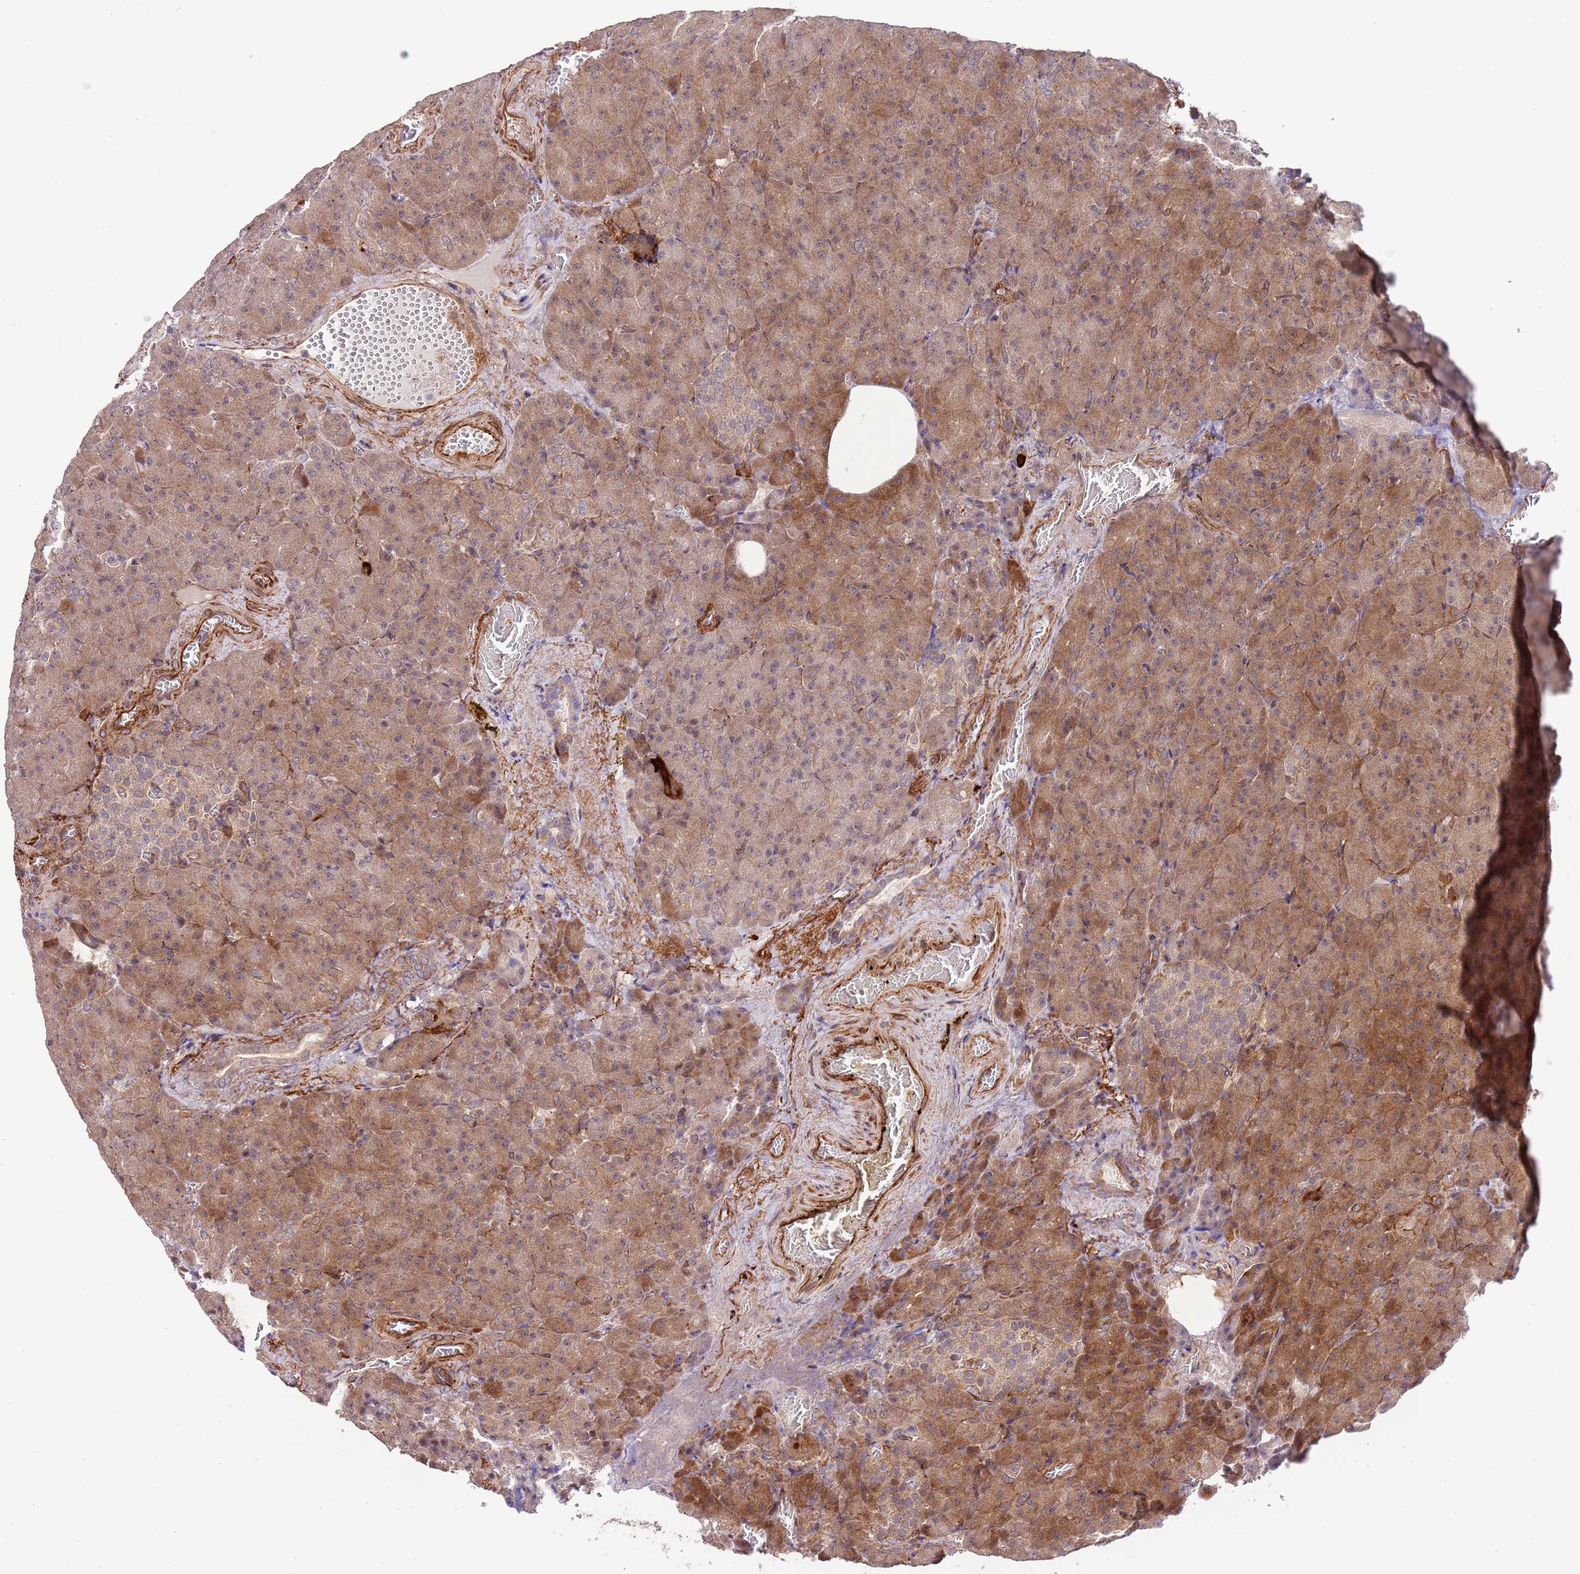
{"staining": {"intensity": "moderate", "quantity": "25%-75%", "location": "cytoplasmic/membranous"}, "tissue": "pancreas", "cell_type": "Exocrine glandular cells", "image_type": "normal", "snomed": [{"axis": "morphology", "description": "Normal tissue, NOS"}, {"axis": "topography", "description": "Pancreas"}], "caption": "Moderate cytoplasmic/membranous expression is appreciated in approximately 25%-75% of exocrine glandular cells in unremarkable pancreas. Nuclei are stained in blue.", "gene": "NEK3", "patient": {"sex": "female", "age": 74}}